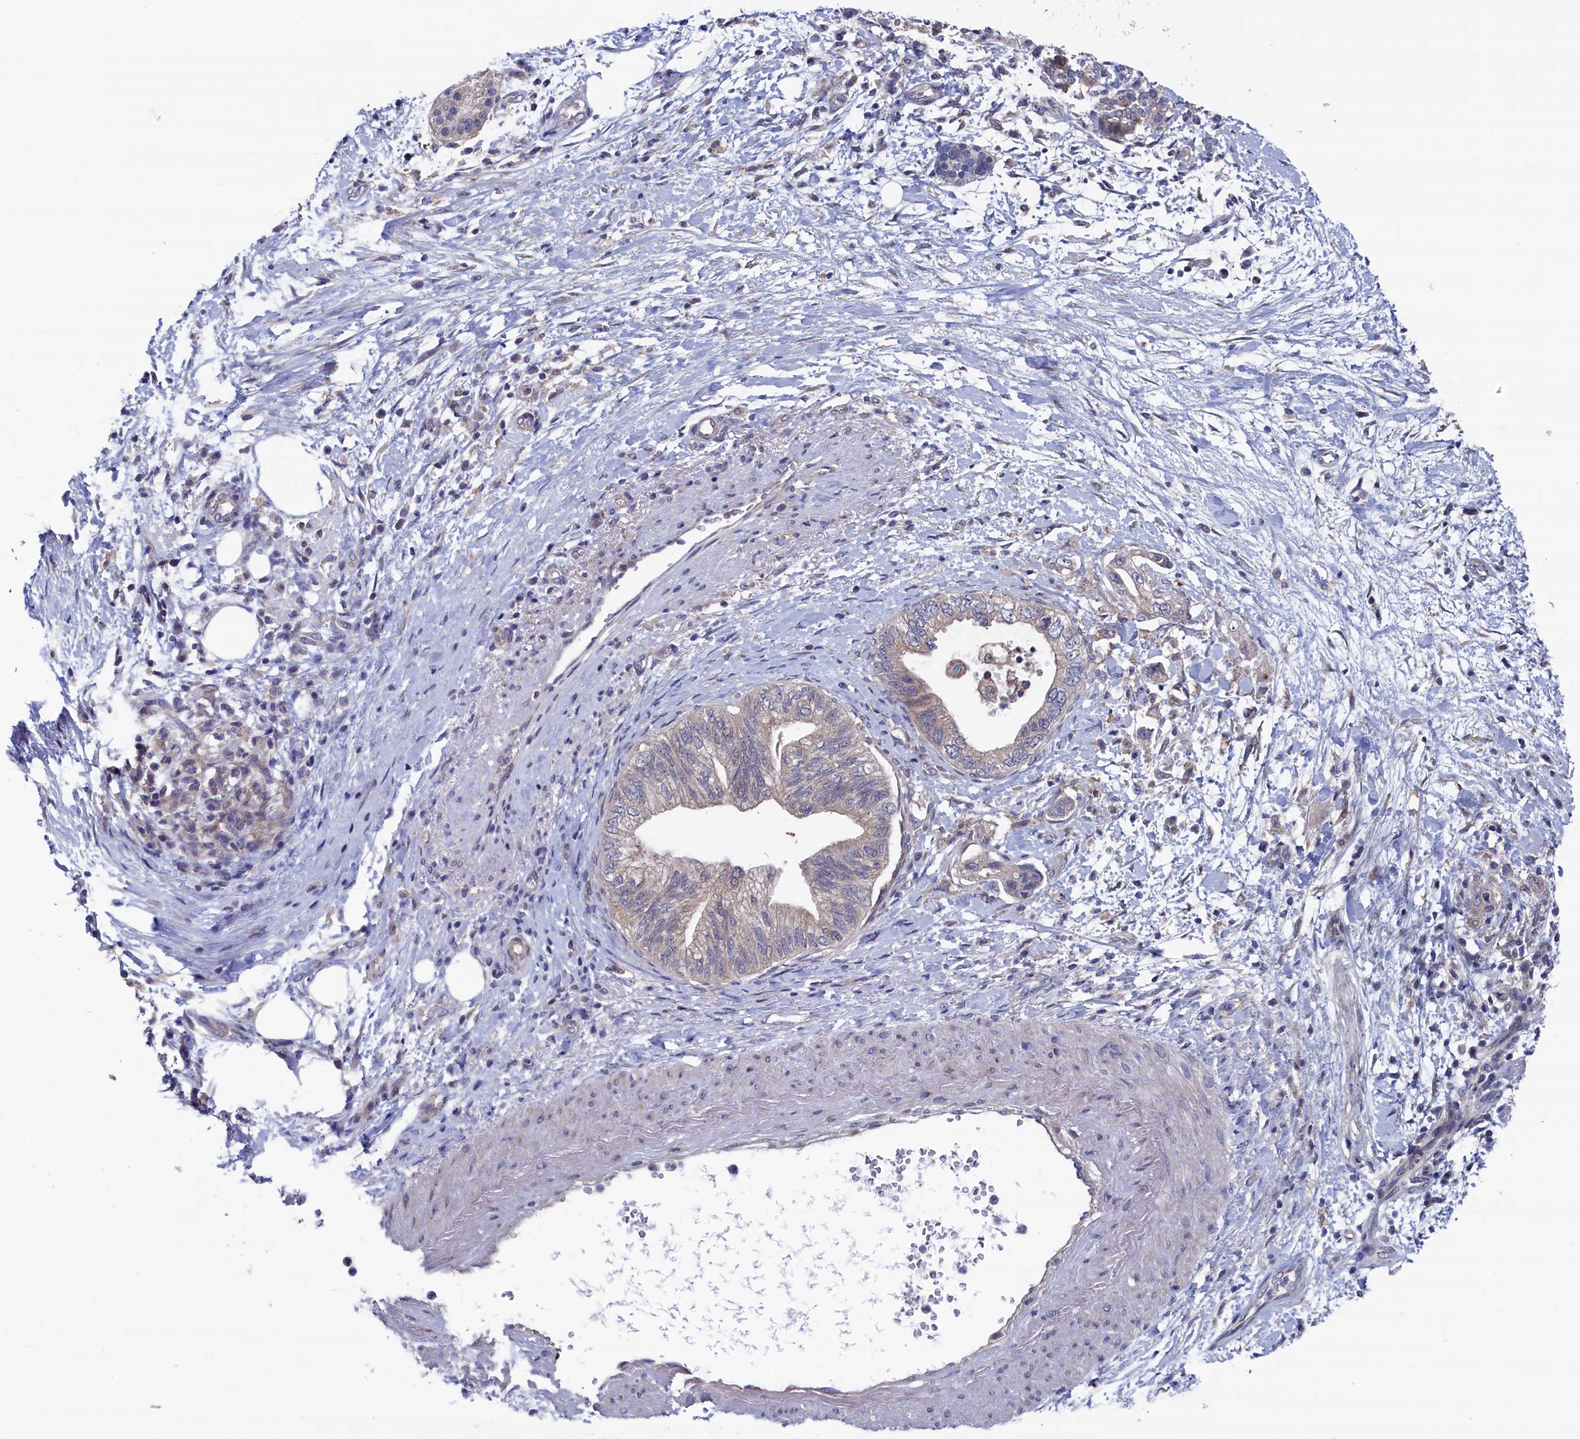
{"staining": {"intensity": "negative", "quantity": "none", "location": "none"}, "tissue": "pancreatic cancer", "cell_type": "Tumor cells", "image_type": "cancer", "snomed": [{"axis": "morphology", "description": "Adenocarcinoma, NOS"}, {"axis": "topography", "description": "Pancreas"}], "caption": "Photomicrograph shows no protein expression in tumor cells of pancreatic cancer (adenocarcinoma) tissue. (Immunohistochemistry, brightfield microscopy, high magnification).", "gene": "SPATA13", "patient": {"sex": "female", "age": 73}}